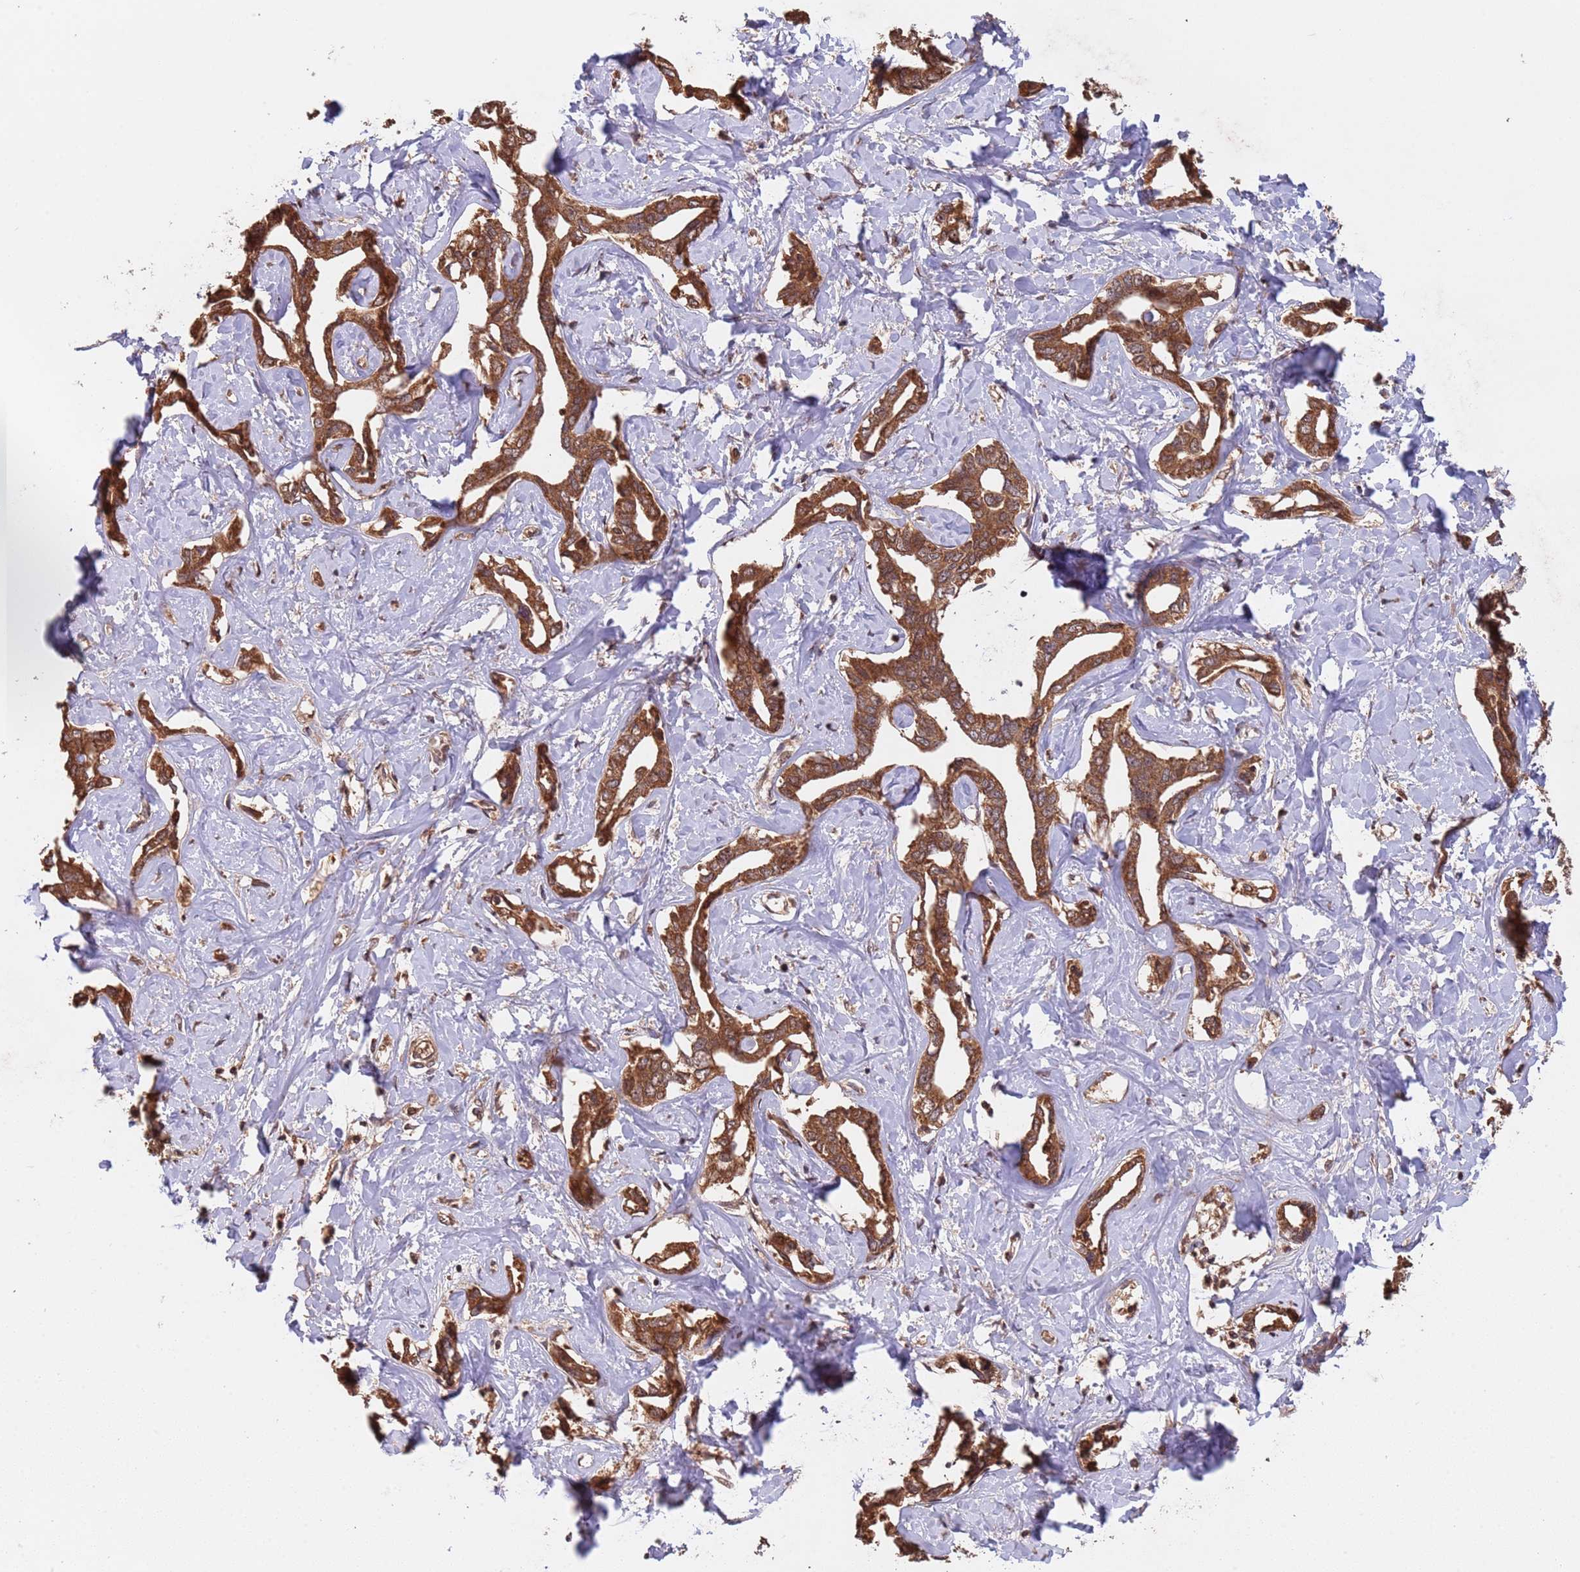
{"staining": {"intensity": "strong", "quantity": ">75%", "location": "cytoplasmic/membranous"}, "tissue": "liver cancer", "cell_type": "Tumor cells", "image_type": "cancer", "snomed": [{"axis": "morphology", "description": "Cholangiocarcinoma"}, {"axis": "topography", "description": "Liver"}], "caption": "There is high levels of strong cytoplasmic/membranous expression in tumor cells of liver cholangiocarcinoma, as demonstrated by immunohistochemical staining (brown color).", "gene": "ERI1", "patient": {"sex": "male", "age": 59}}